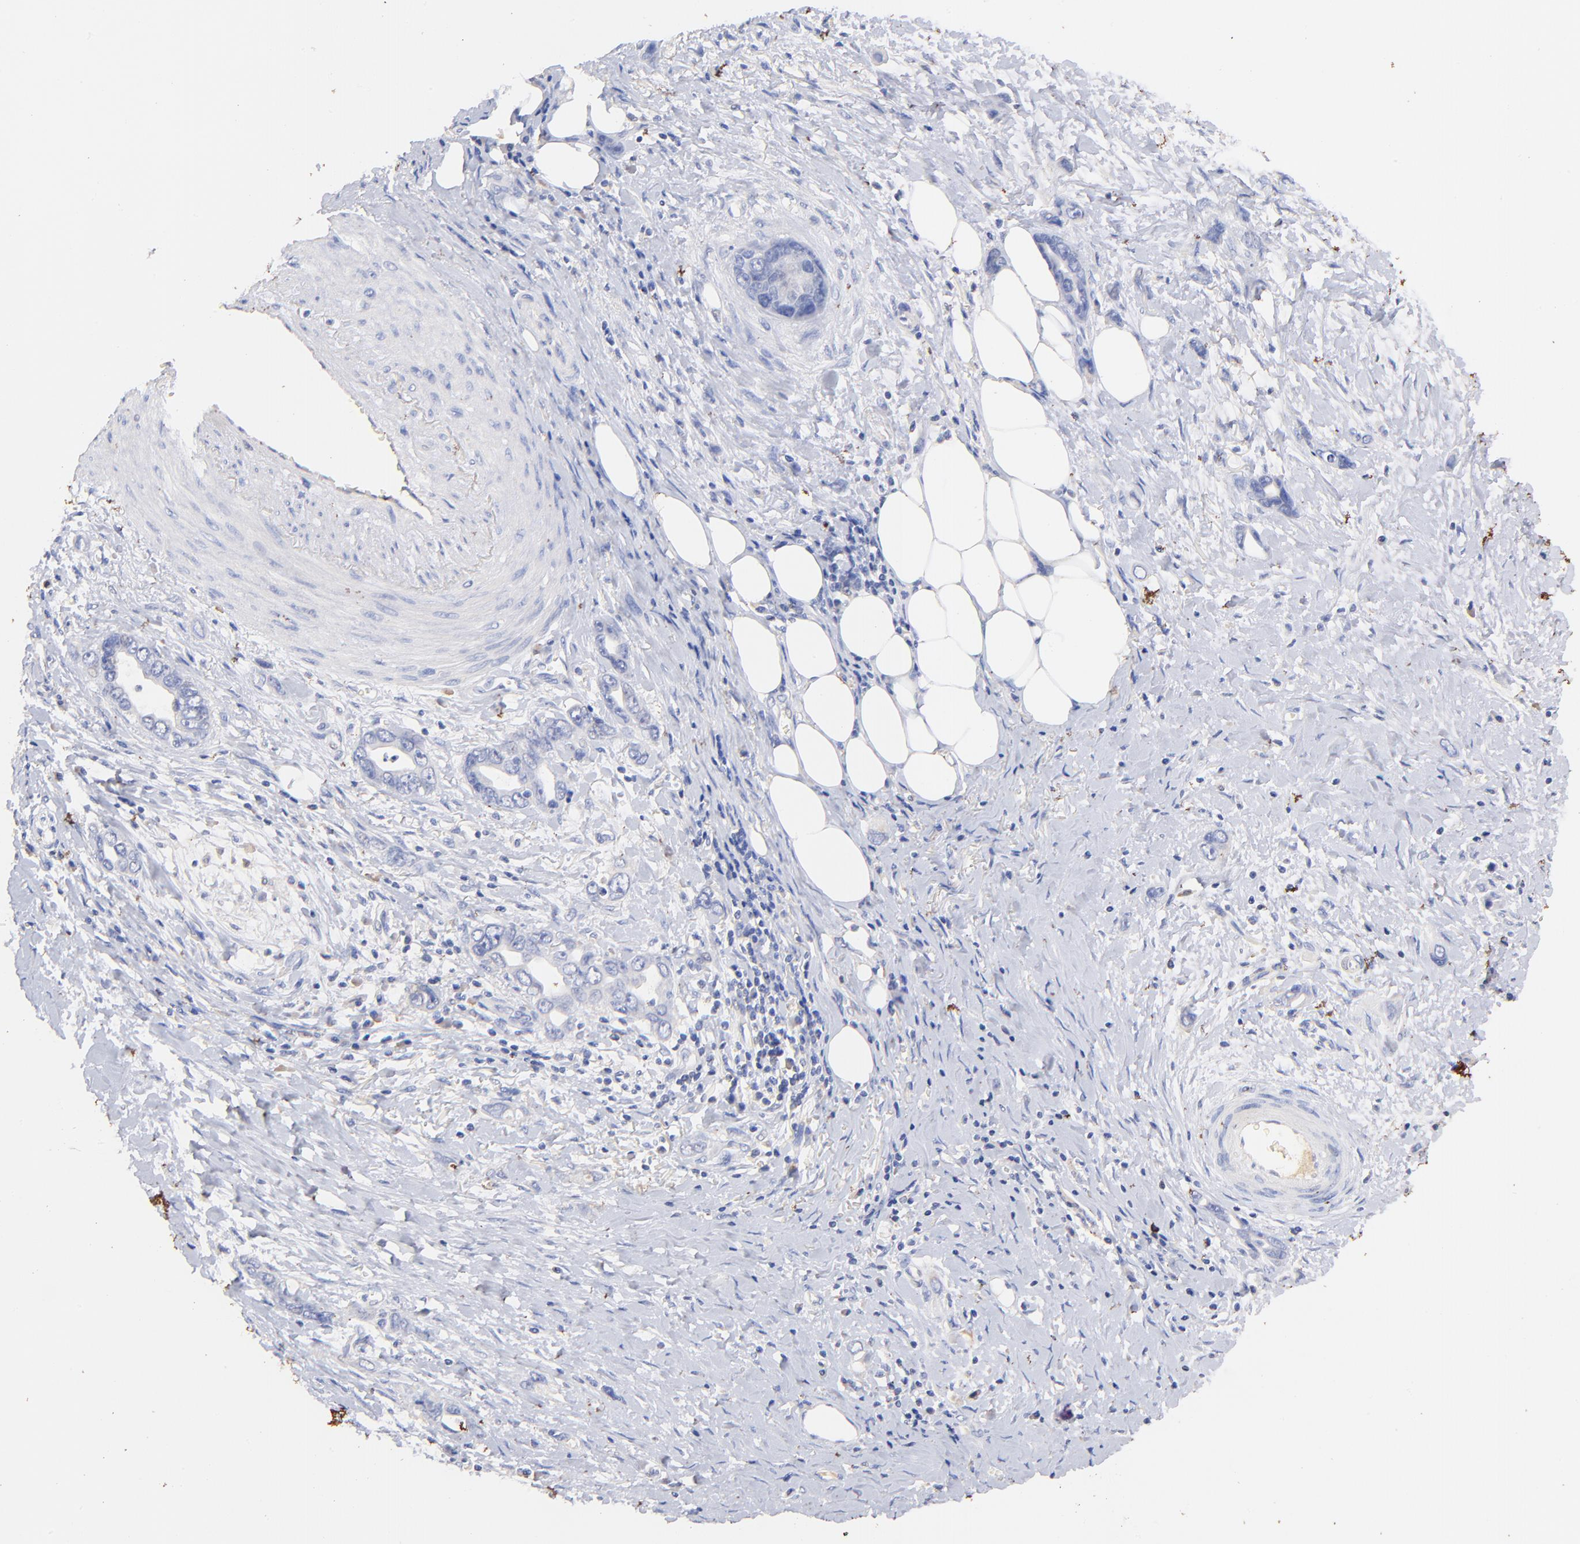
{"staining": {"intensity": "negative", "quantity": "none", "location": "none"}, "tissue": "stomach cancer", "cell_type": "Tumor cells", "image_type": "cancer", "snomed": [{"axis": "morphology", "description": "Adenocarcinoma, NOS"}, {"axis": "topography", "description": "Stomach"}], "caption": "Tumor cells are negative for brown protein staining in stomach adenocarcinoma.", "gene": "IGLV7-43", "patient": {"sex": "male", "age": 78}}